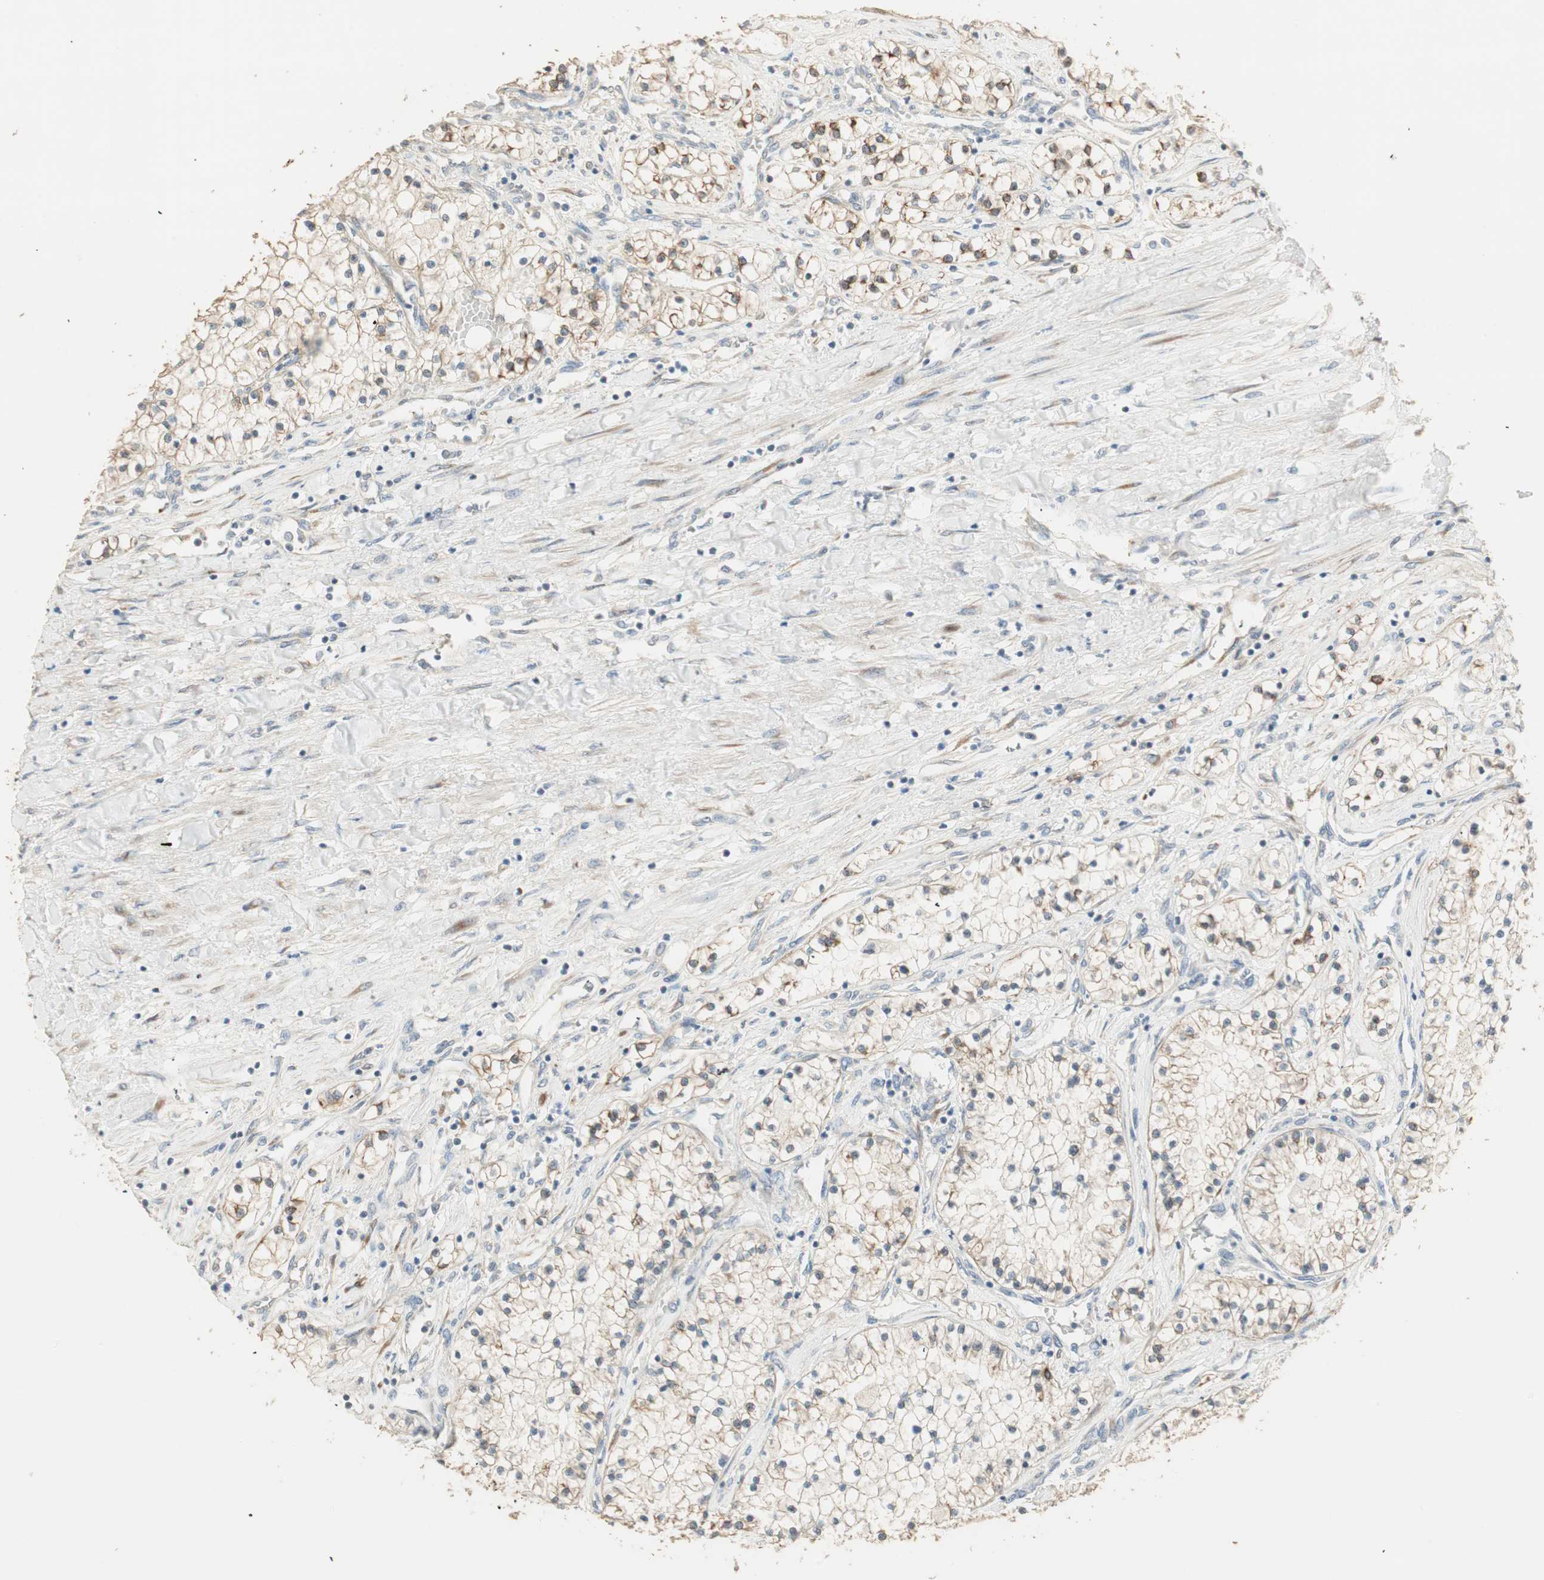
{"staining": {"intensity": "weak", "quantity": ">75%", "location": "cytoplasmic/membranous"}, "tissue": "renal cancer", "cell_type": "Tumor cells", "image_type": "cancer", "snomed": [{"axis": "morphology", "description": "Adenocarcinoma, NOS"}, {"axis": "topography", "description": "Kidney"}], "caption": "A low amount of weak cytoplasmic/membranous expression is seen in approximately >75% of tumor cells in adenocarcinoma (renal) tissue. The protein is stained brown, and the nuclei are stained in blue (DAB (3,3'-diaminobenzidine) IHC with brightfield microscopy, high magnification).", "gene": "TASOR", "patient": {"sex": "male", "age": 68}}